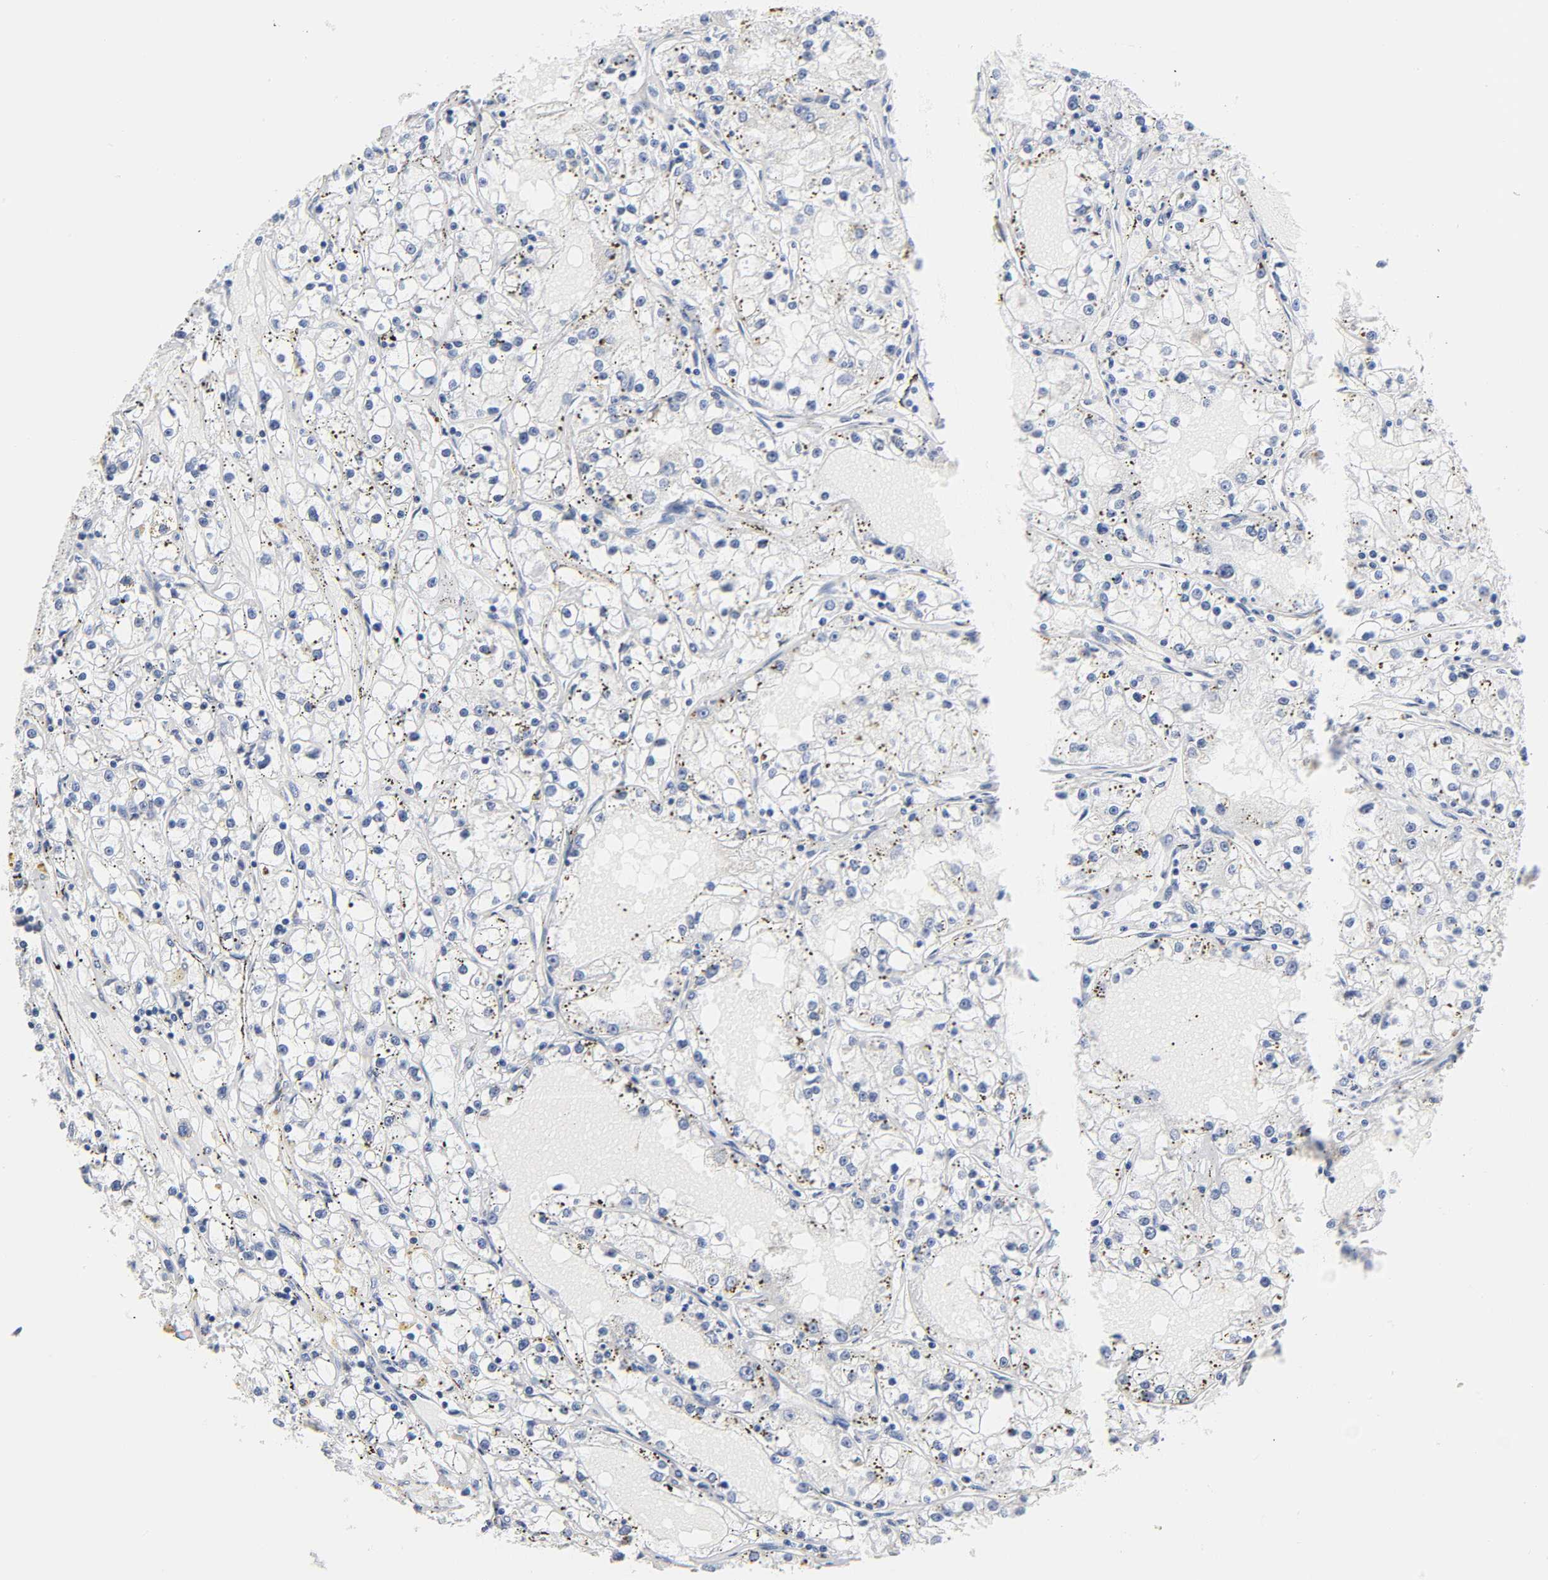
{"staining": {"intensity": "negative", "quantity": "none", "location": "none"}, "tissue": "renal cancer", "cell_type": "Tumor cells", "image_type": "cancer", "snomed": [{"axis": "morphology", "description": "Adenocarcinoma, NOS"}, {"axis": "topography", "description": "Kidney"}], "caption": "Immunohistochemical staining of human renal cancer exhibits no significant positivity in tumor cells.", "gene": "REL", "patient": {"sex": "male", "age": 56}}